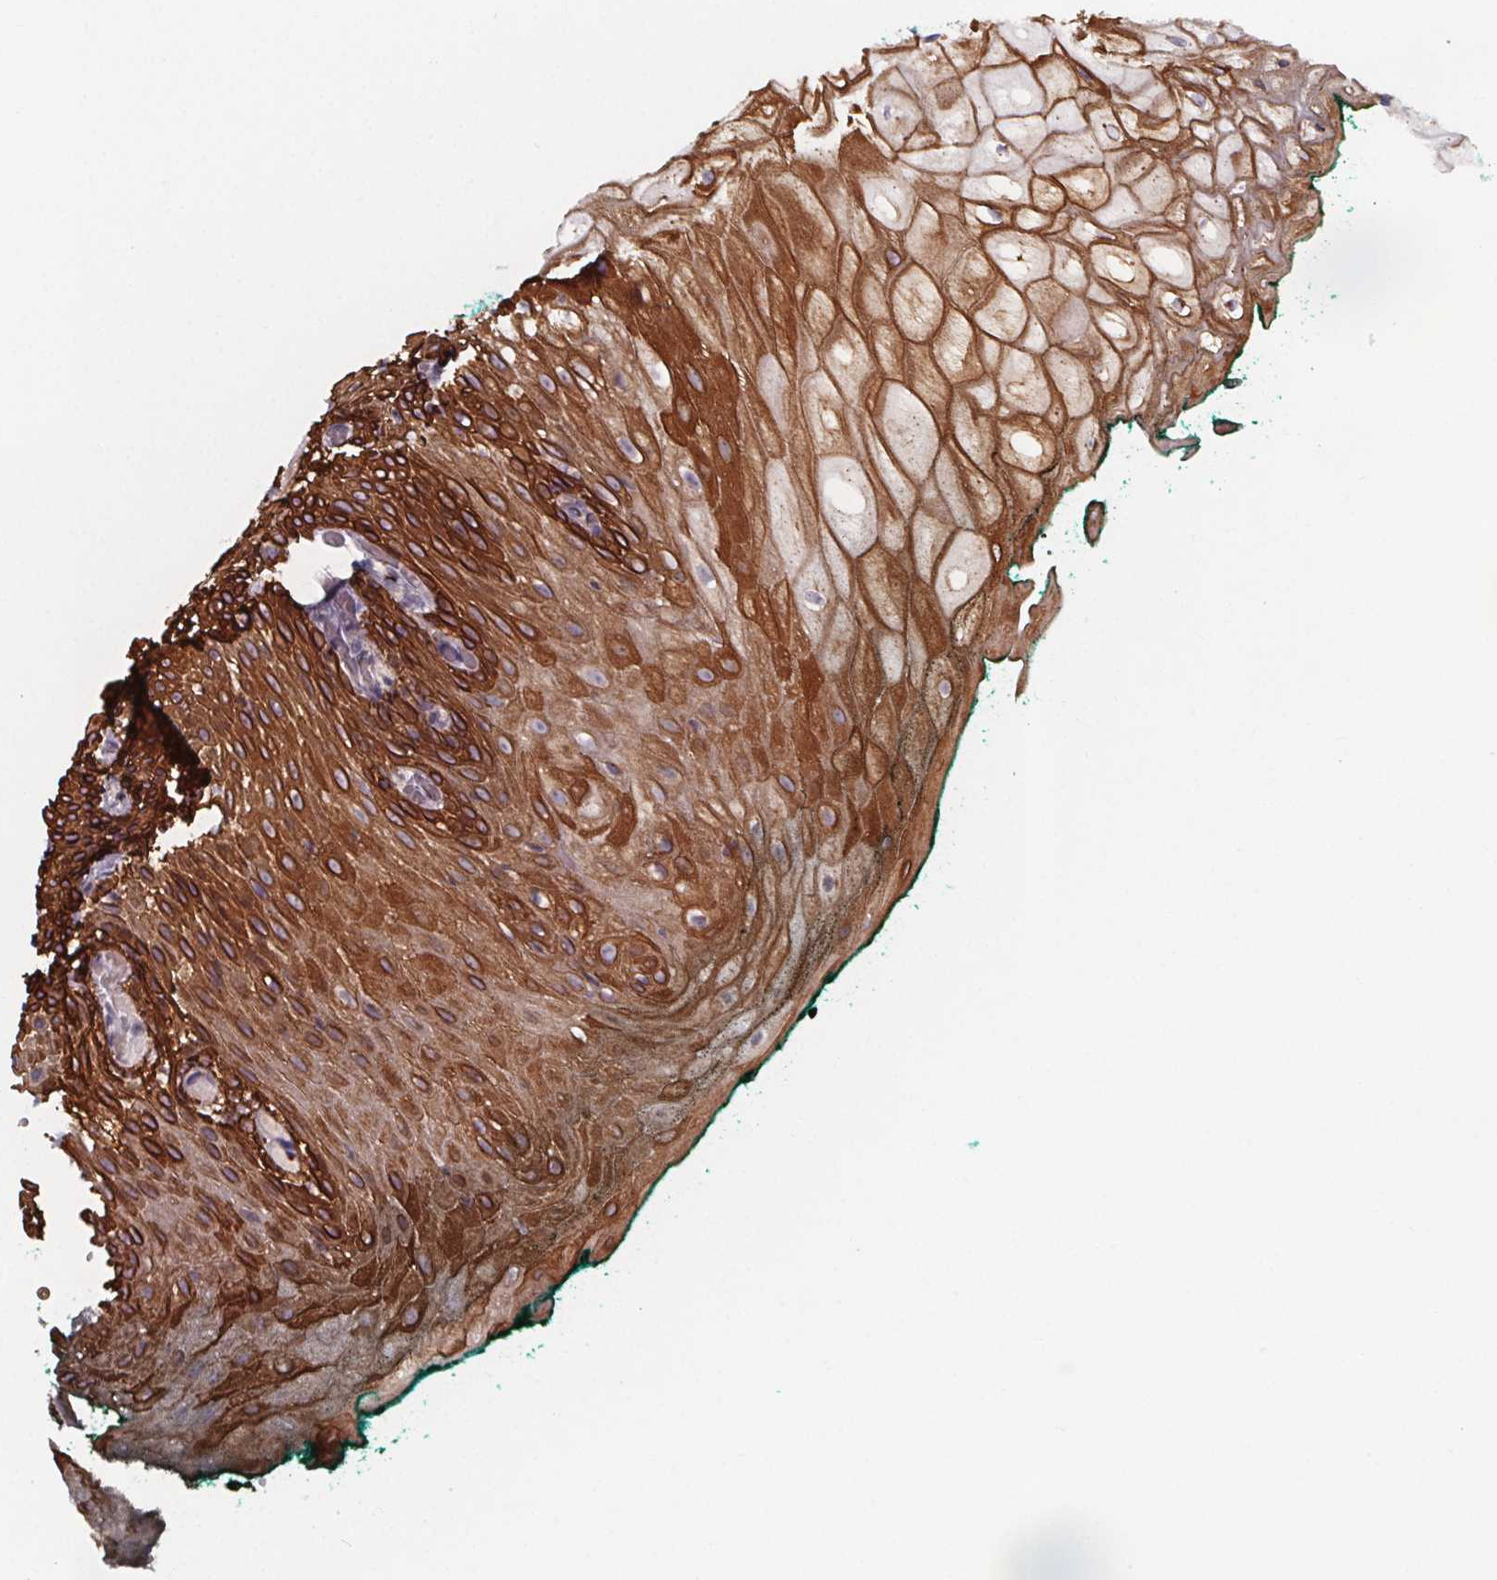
{"staining": {"intensity": "strong", "quantity": "25%-75%", "location": "cytoplasmic/membranous"}, "tissue": "oral mucosa", "cell_type": "Squamous epithelial cells", "image_type": "normal", "snomed": [{"axis": "morphology", "description": "Normal tissue, NOS"}, {"axis": "topography", "description": "Oral tissue"}, {"axis": "topography", "description": "Head-Neck"}], "caption": "Strong cytoplasmic/membranous positivity for a protein is present in approximately 25%-75% of squamous epithelial cells of unremarkable oral mucosa using IHC.", "gene": "NDST1", "patient": {"sex": "female", "age": 68}}